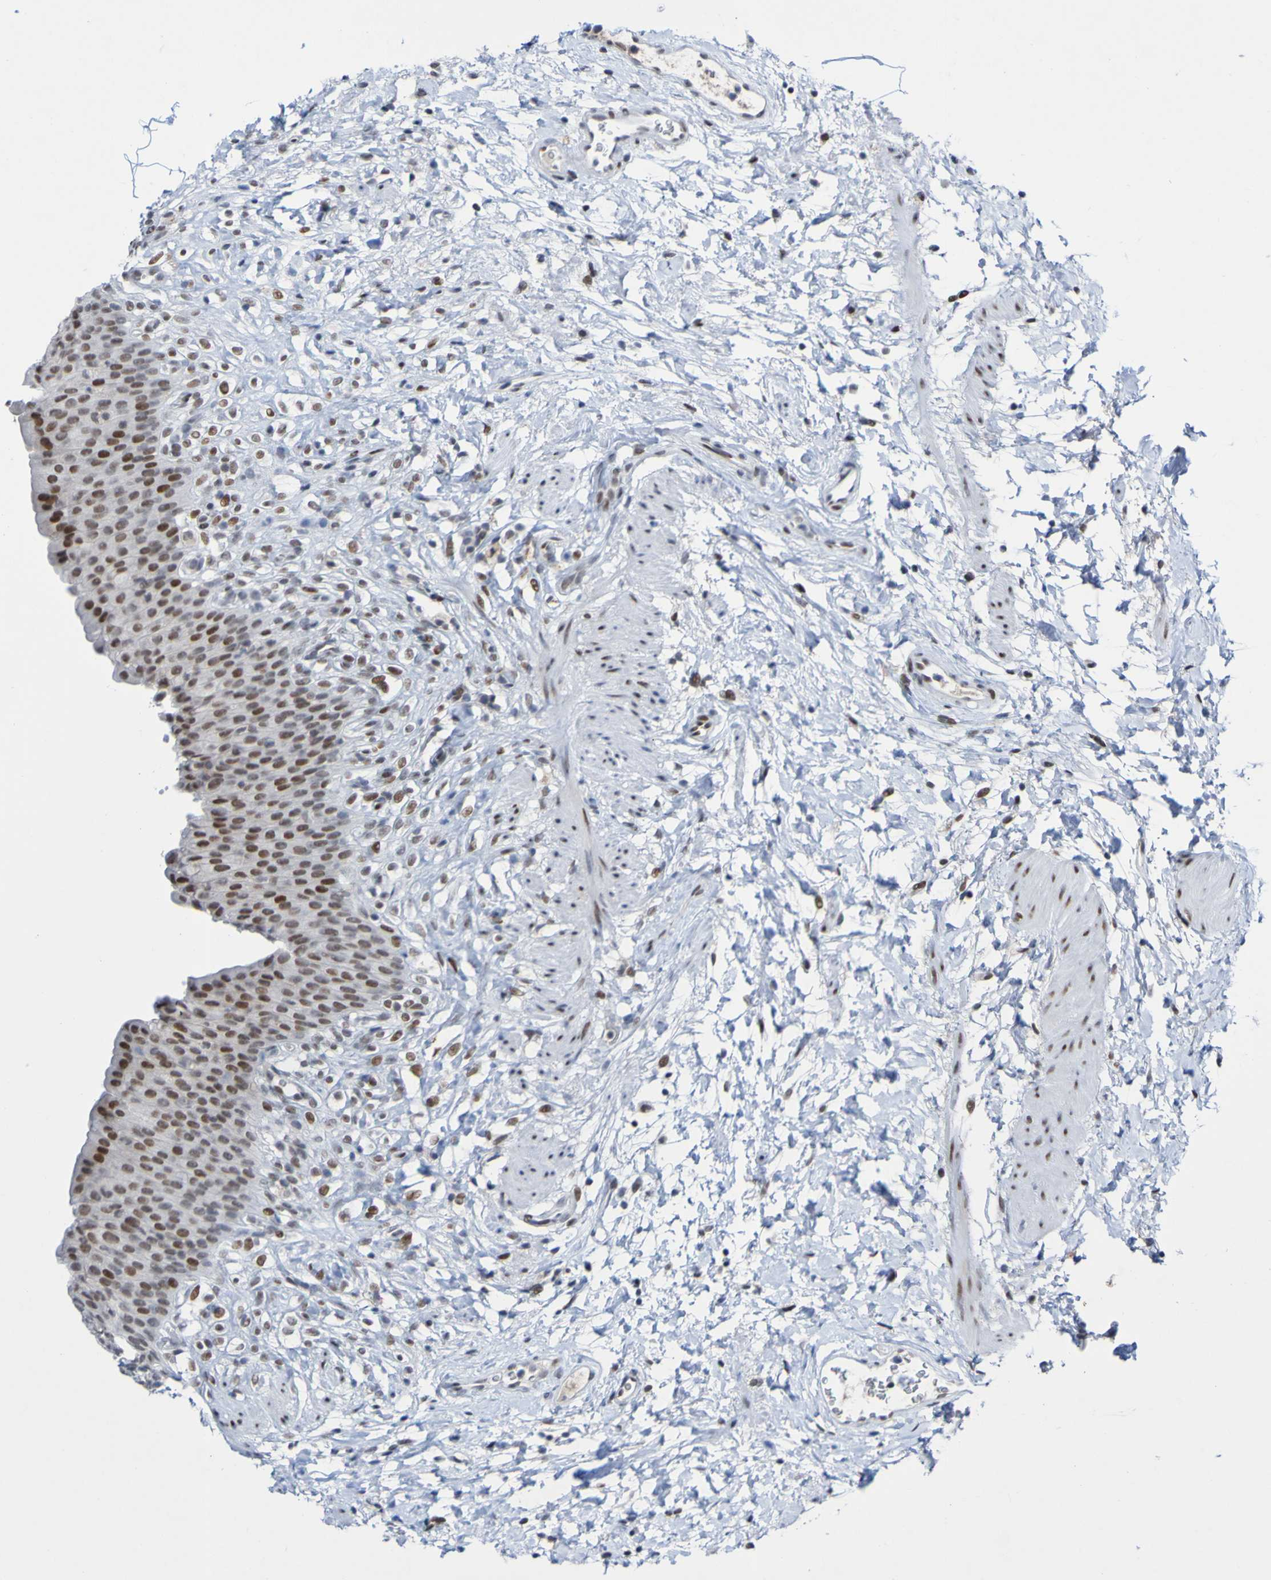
{"staining": {"intensity": "strong", "quantity": ">75%", "location": "nuclear"}, "tissue": "urinary bladder", "cell_type": "Urothelial cells", "image_type": "normal", "snomed": [{"axis": "morphology", "description": "Normal tissue, NOS"}, {"axis": "topography", "description": "Urinary bladder"}], "caption": "Immunohistochemistry staining of unremarkable urinary bladder, which exhibits high levels of strong nuclear expression in about >75% of urothelial cells indicating strong nuclear protein staining. The staining was performed using DAB (brown) for protein detection and nuclei were counterstained in hematoxylin (blue).", "gene": "PCGF1", "patient": {"sex": "female", "age": 79}}